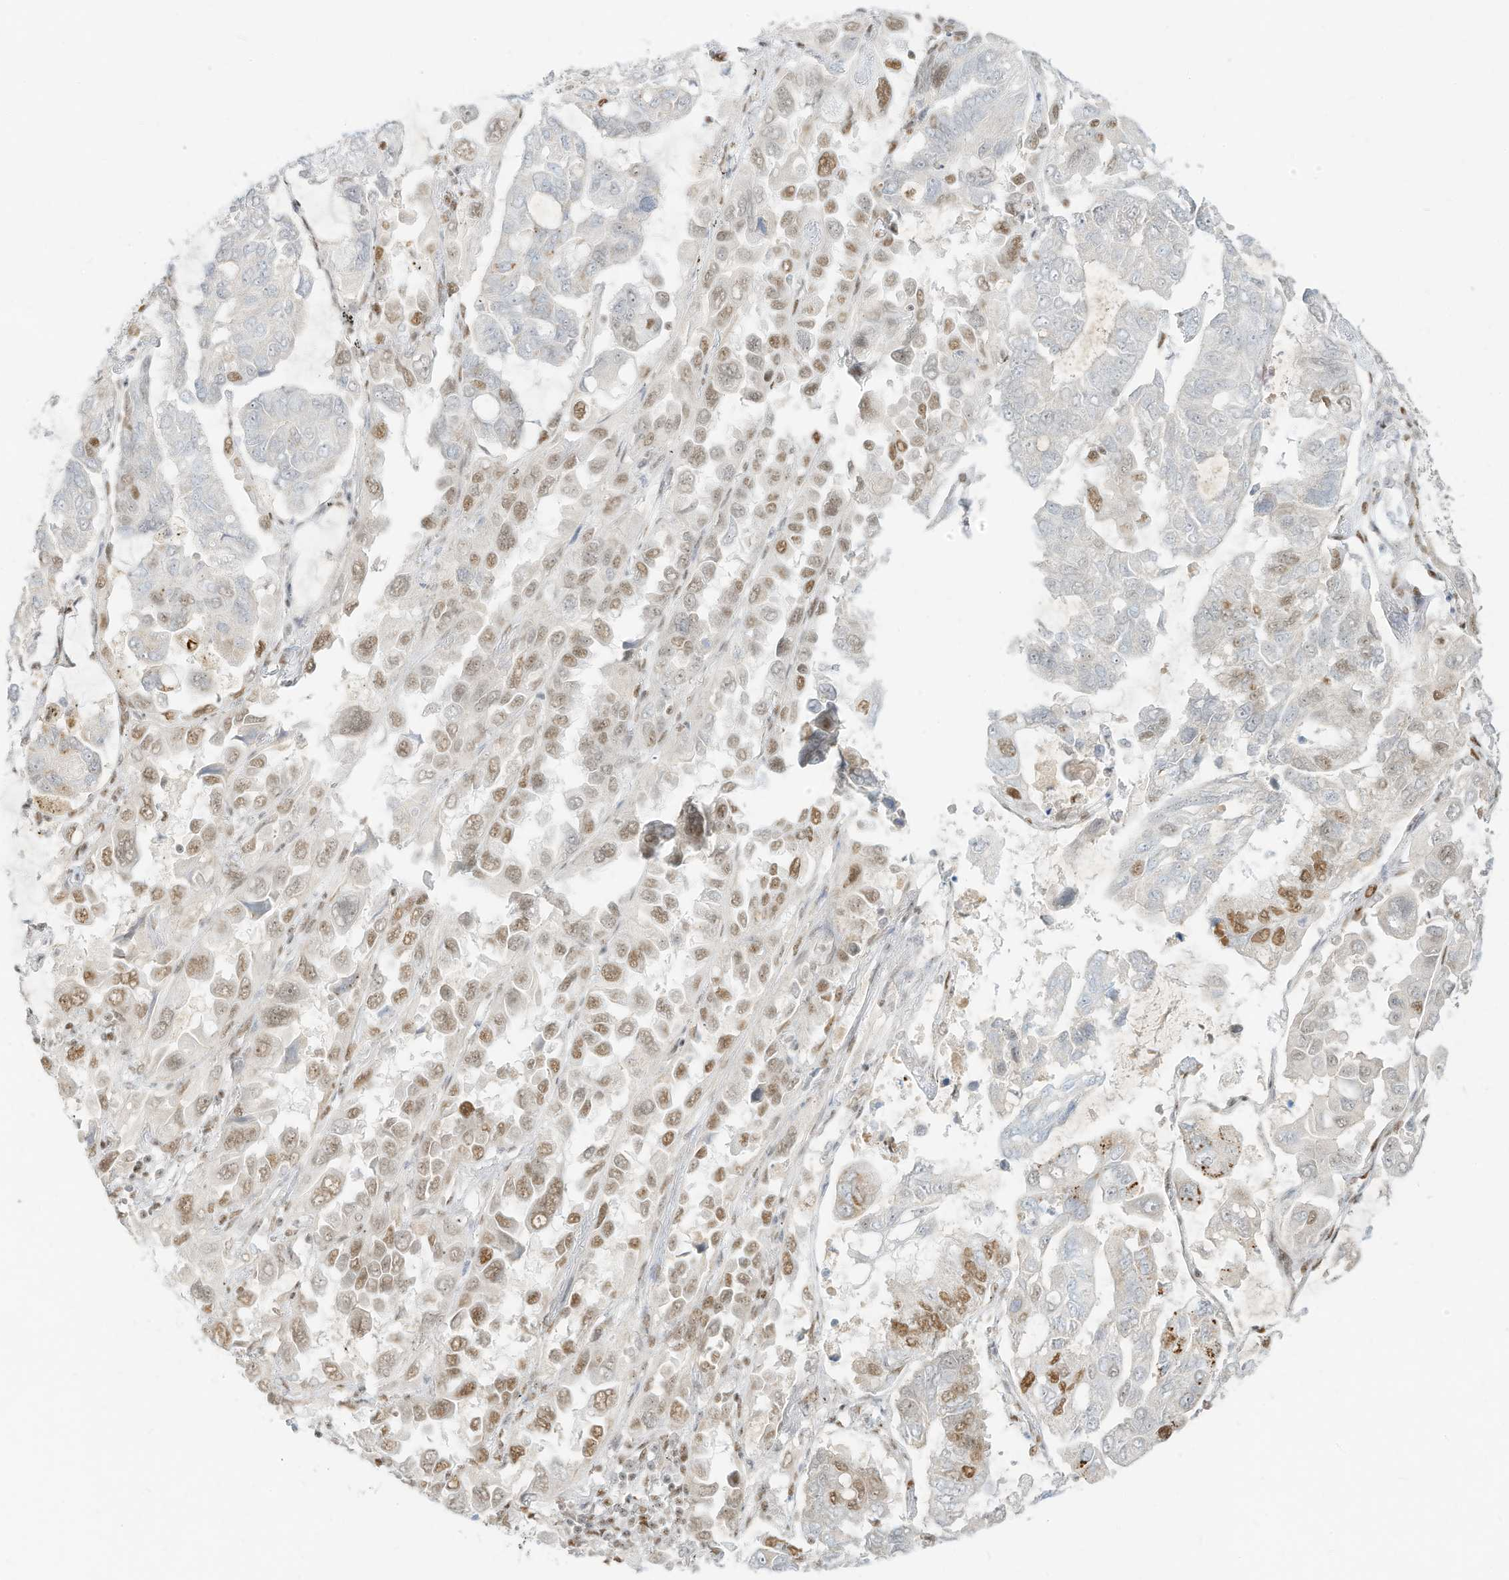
{"staining": {"intensity": "moderate", "quantity": "25%-75%", "location": "nuclear"}, "tissue": "lung cancer", "cell_type": "Tumor cells", "image_type": "cancer", "snomed": [{"axis": "morphology", "description": "Adenocarcinoma, NOS"}, {"axis": "topography", "description": "Lung"}], "caption": "Immunohistochemistry staining of lung cancer (adenocarcinoma), which displays medium levels of moderate nuclear positivity in about 25%-75% of tumor cells indicating moderate nuclear protein expression. The staining was performed using DAB (3,3'-diaminobenzidine) (brown) for protein detection and nuclei were counterstained in hematoxylin (blue).", "gene": "NHSL1", "patient": {"sex": "male", "age": 64}}